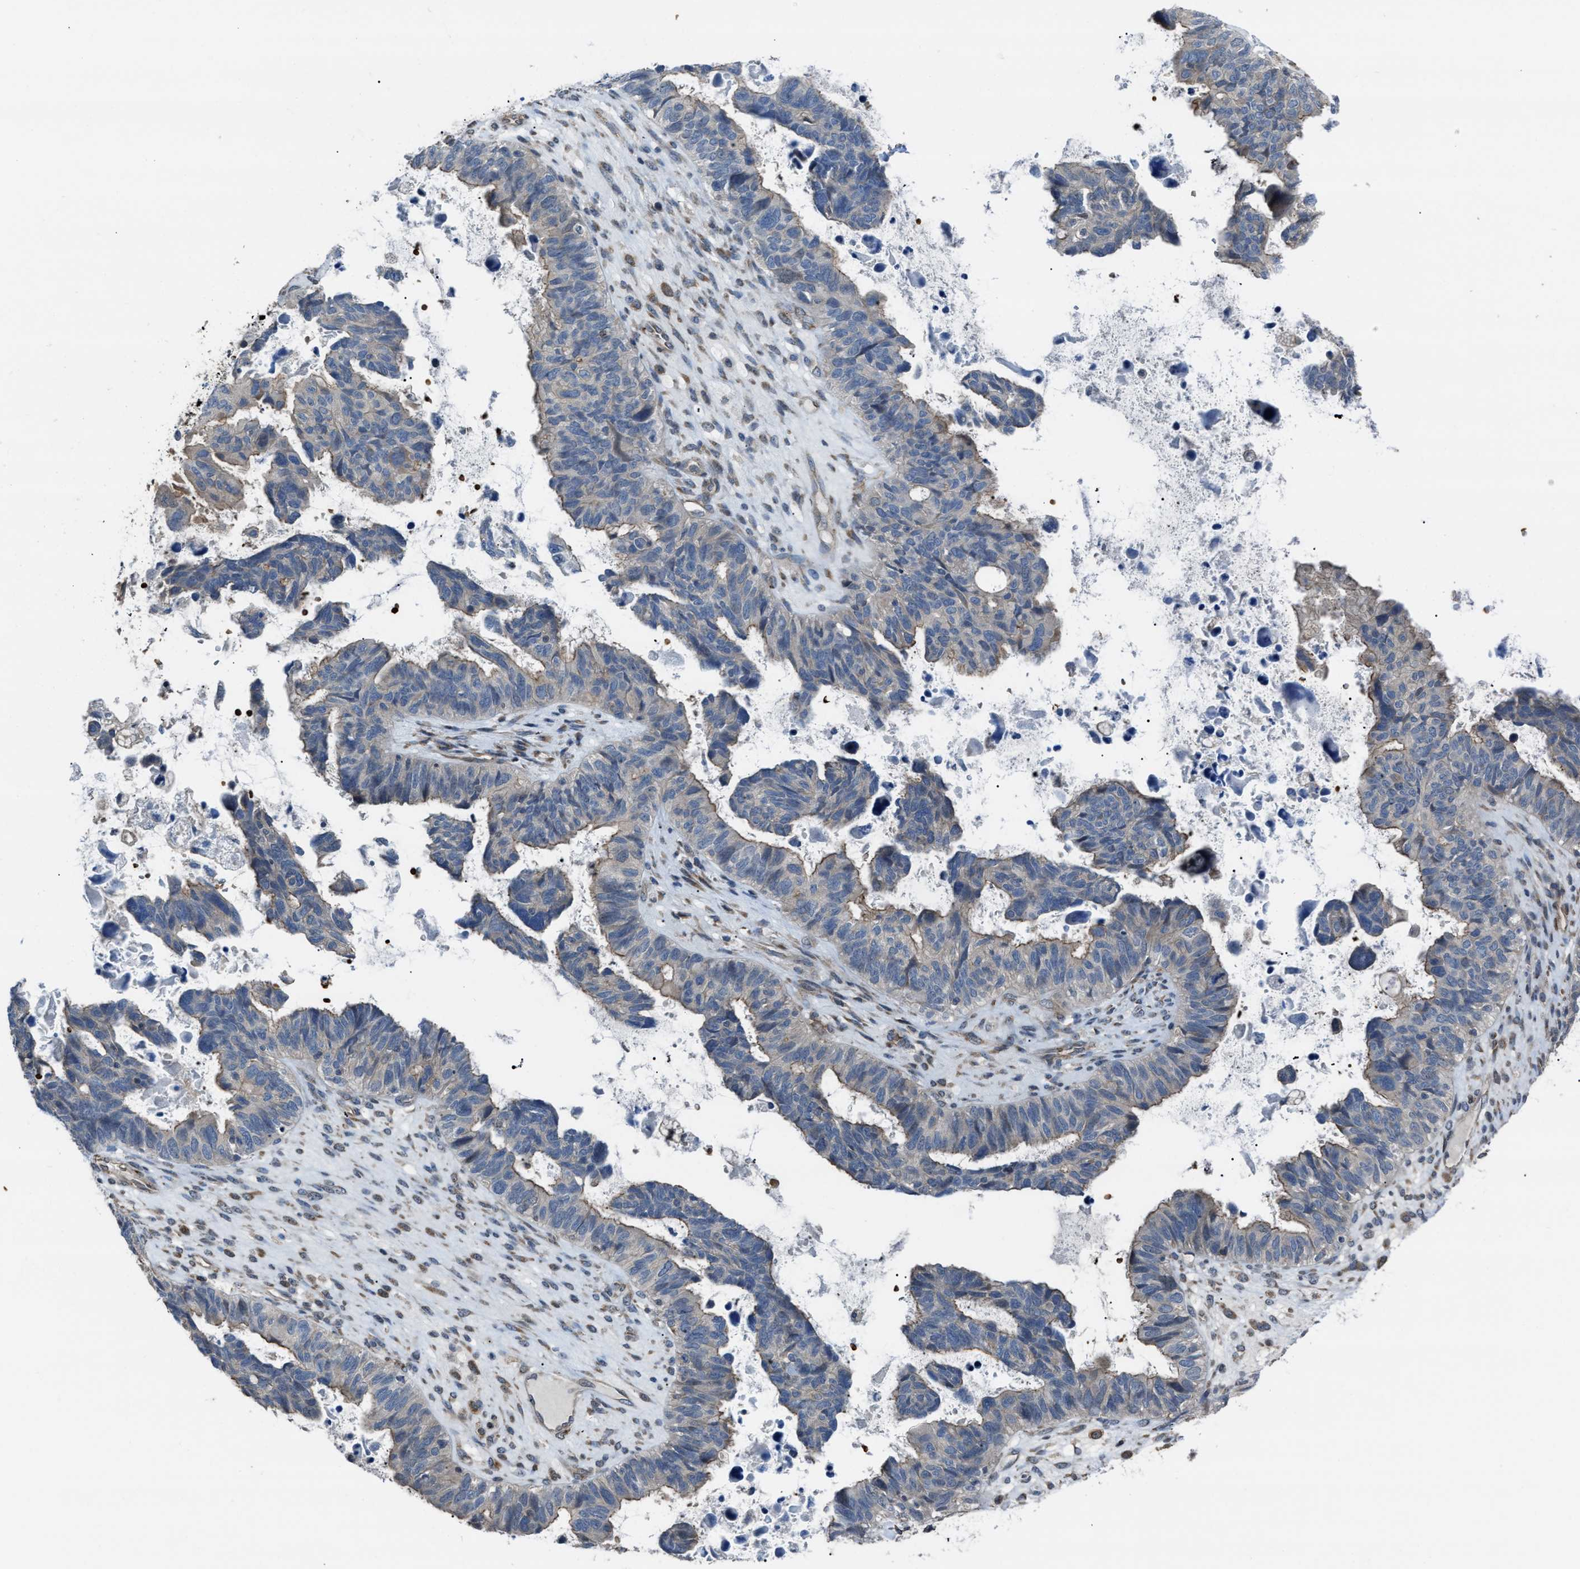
{"staining": {"intensity": "moderate", "quantity": "25%-75%", "location": "cytoplasmic/membranous"}, "tissue": "ovarian cancer", "cell_type": "Tumor cells", "image_type": "cancer", "snomed": [{"axis": "morphology", "description": "Cystadenocarcinoma, serous, NOS"}, {"axis": "topography", "description": "Ovary"}], "caption": "Serous cystadenocarcinoma (ovarian) stained with a protein marker demonstrates moderate staining in tumor cells.", "gene": "SELENOM", "patient": {"sex": "female", "age": 79}}